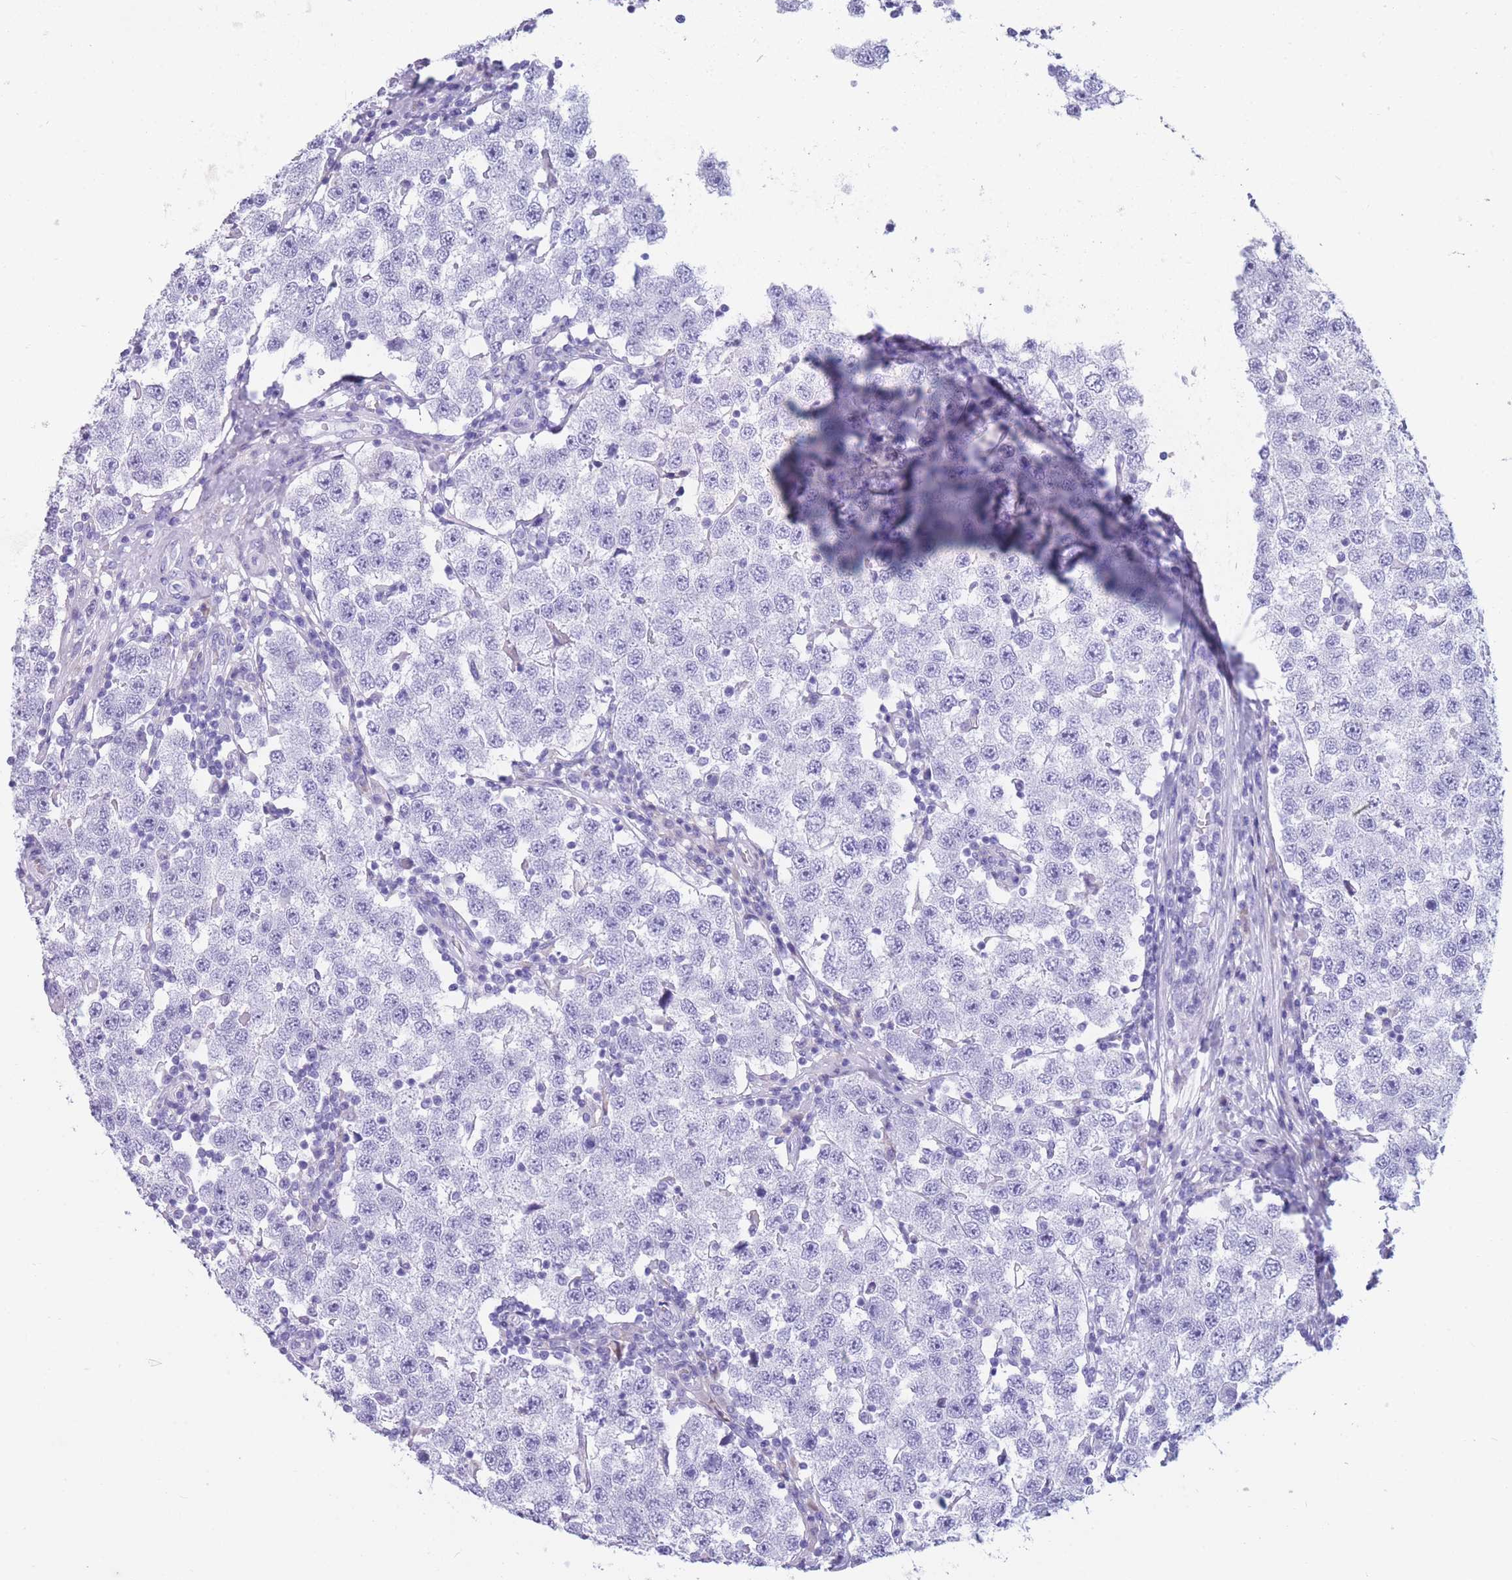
{"staining": {"intensity": "negative", "quantity": "none", "location": "none"}, "tissue": "testis cancer", "cell_type": "Tumor cells", "image_type": "cancer", "snomed": [{"axis": "morphology", "description": "Seminoma, NOS"}, {"axis": "topography", "description": "Testis"}], "caption": "The immunohistochemistry photomicrograph has no significant staining in tumor cells of testis seminoma tissue.", "gene": "COL27A1", "patient": {"sex": "male", "age": 34}}